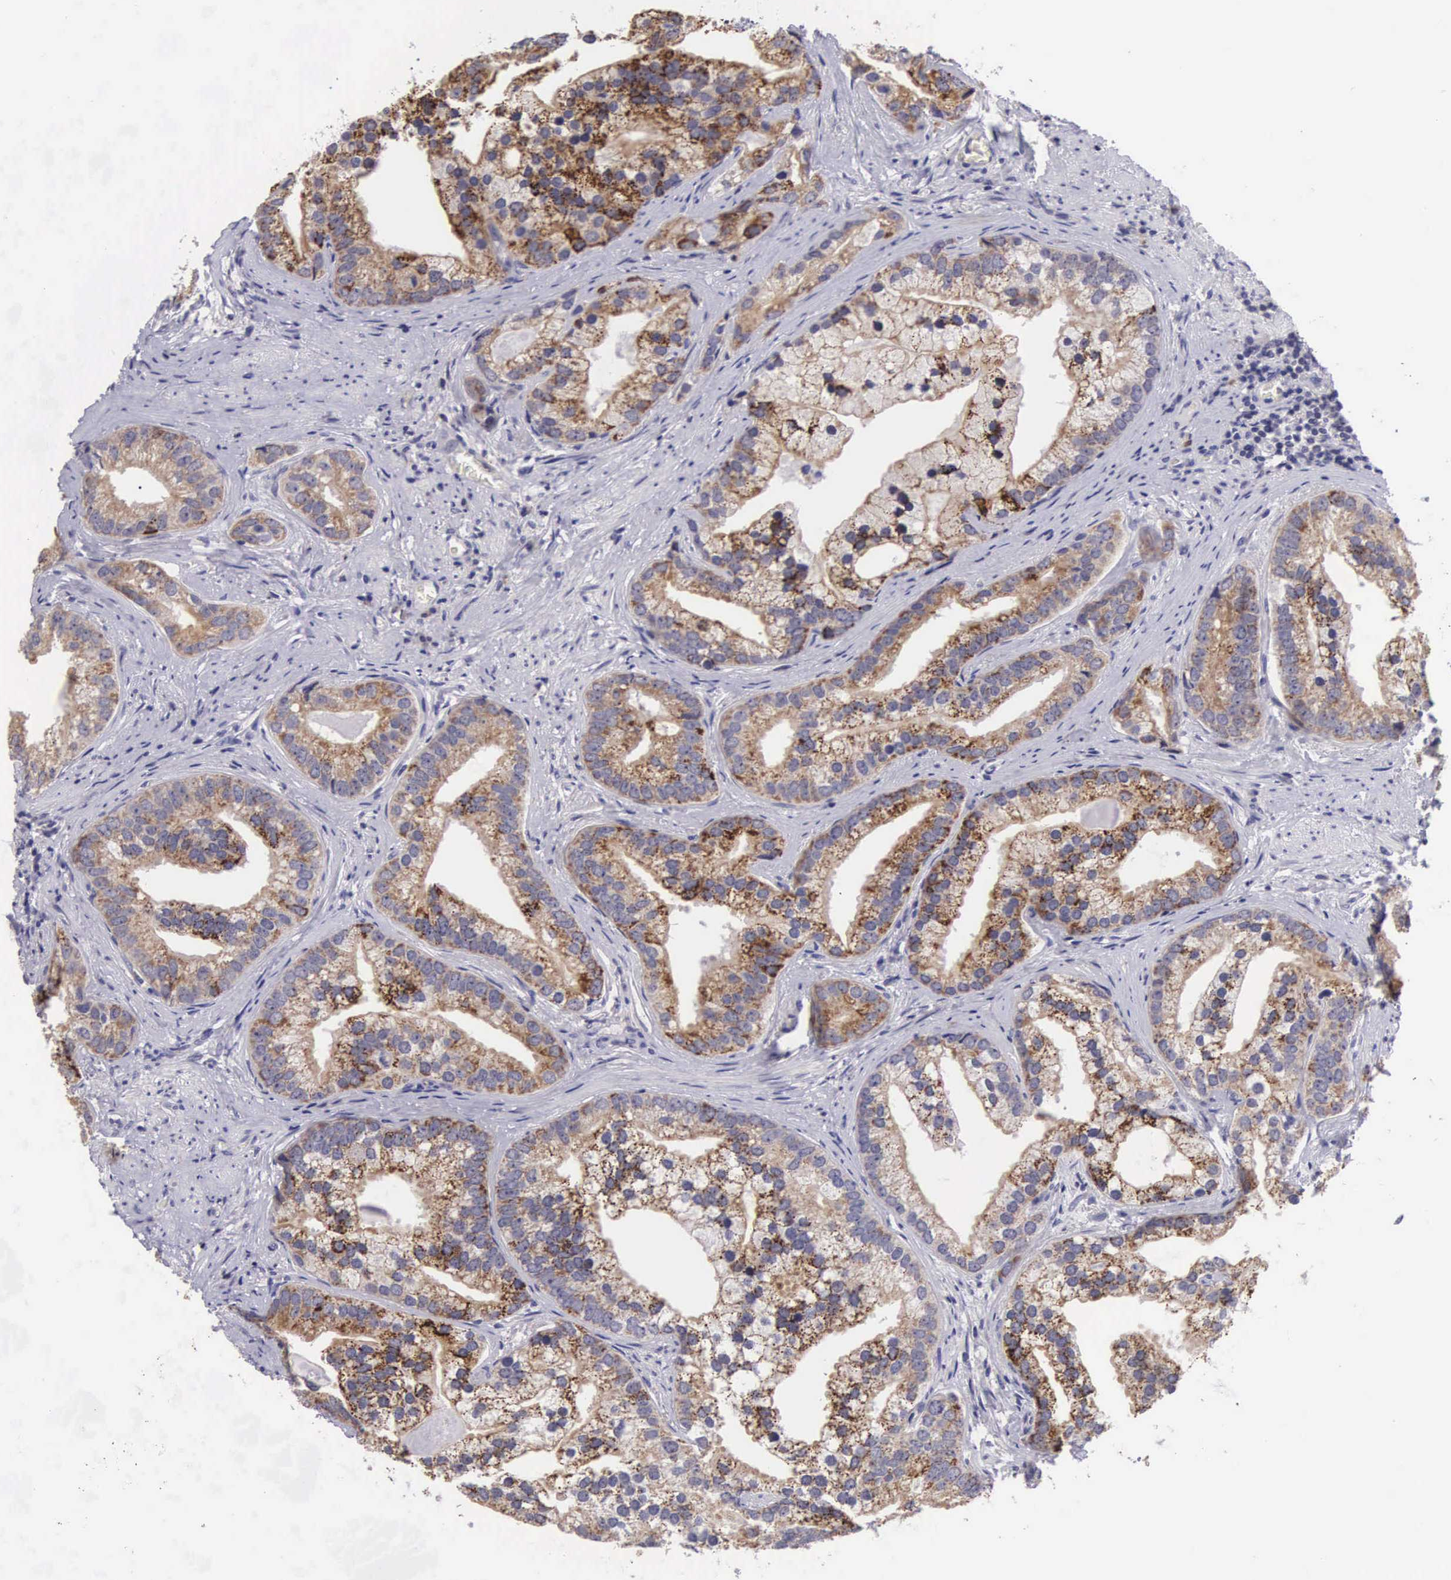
{"staining": {"intensity": "strong", "quantity": "25%-75%", "location": "cytoplasmic/membranous"}, "tissue": "prostate cancer", "cell_type": "Tumor cells", "image_type": "cancer", "snomed": [{"axis": "morphology", "description": "Adenocarcinoma, Low grade"}, {"axis": "topography", "description": "Prostate"}], "caption": "Tumor cells demonstrate high levels of strong cytoplasmic/membranous staining in approximately 25%-75% of cells in human prostate cancer (low-grade adenocarcinoma).", "gene": "ARG2", "patient": {"sex": "male", "age": 71}}